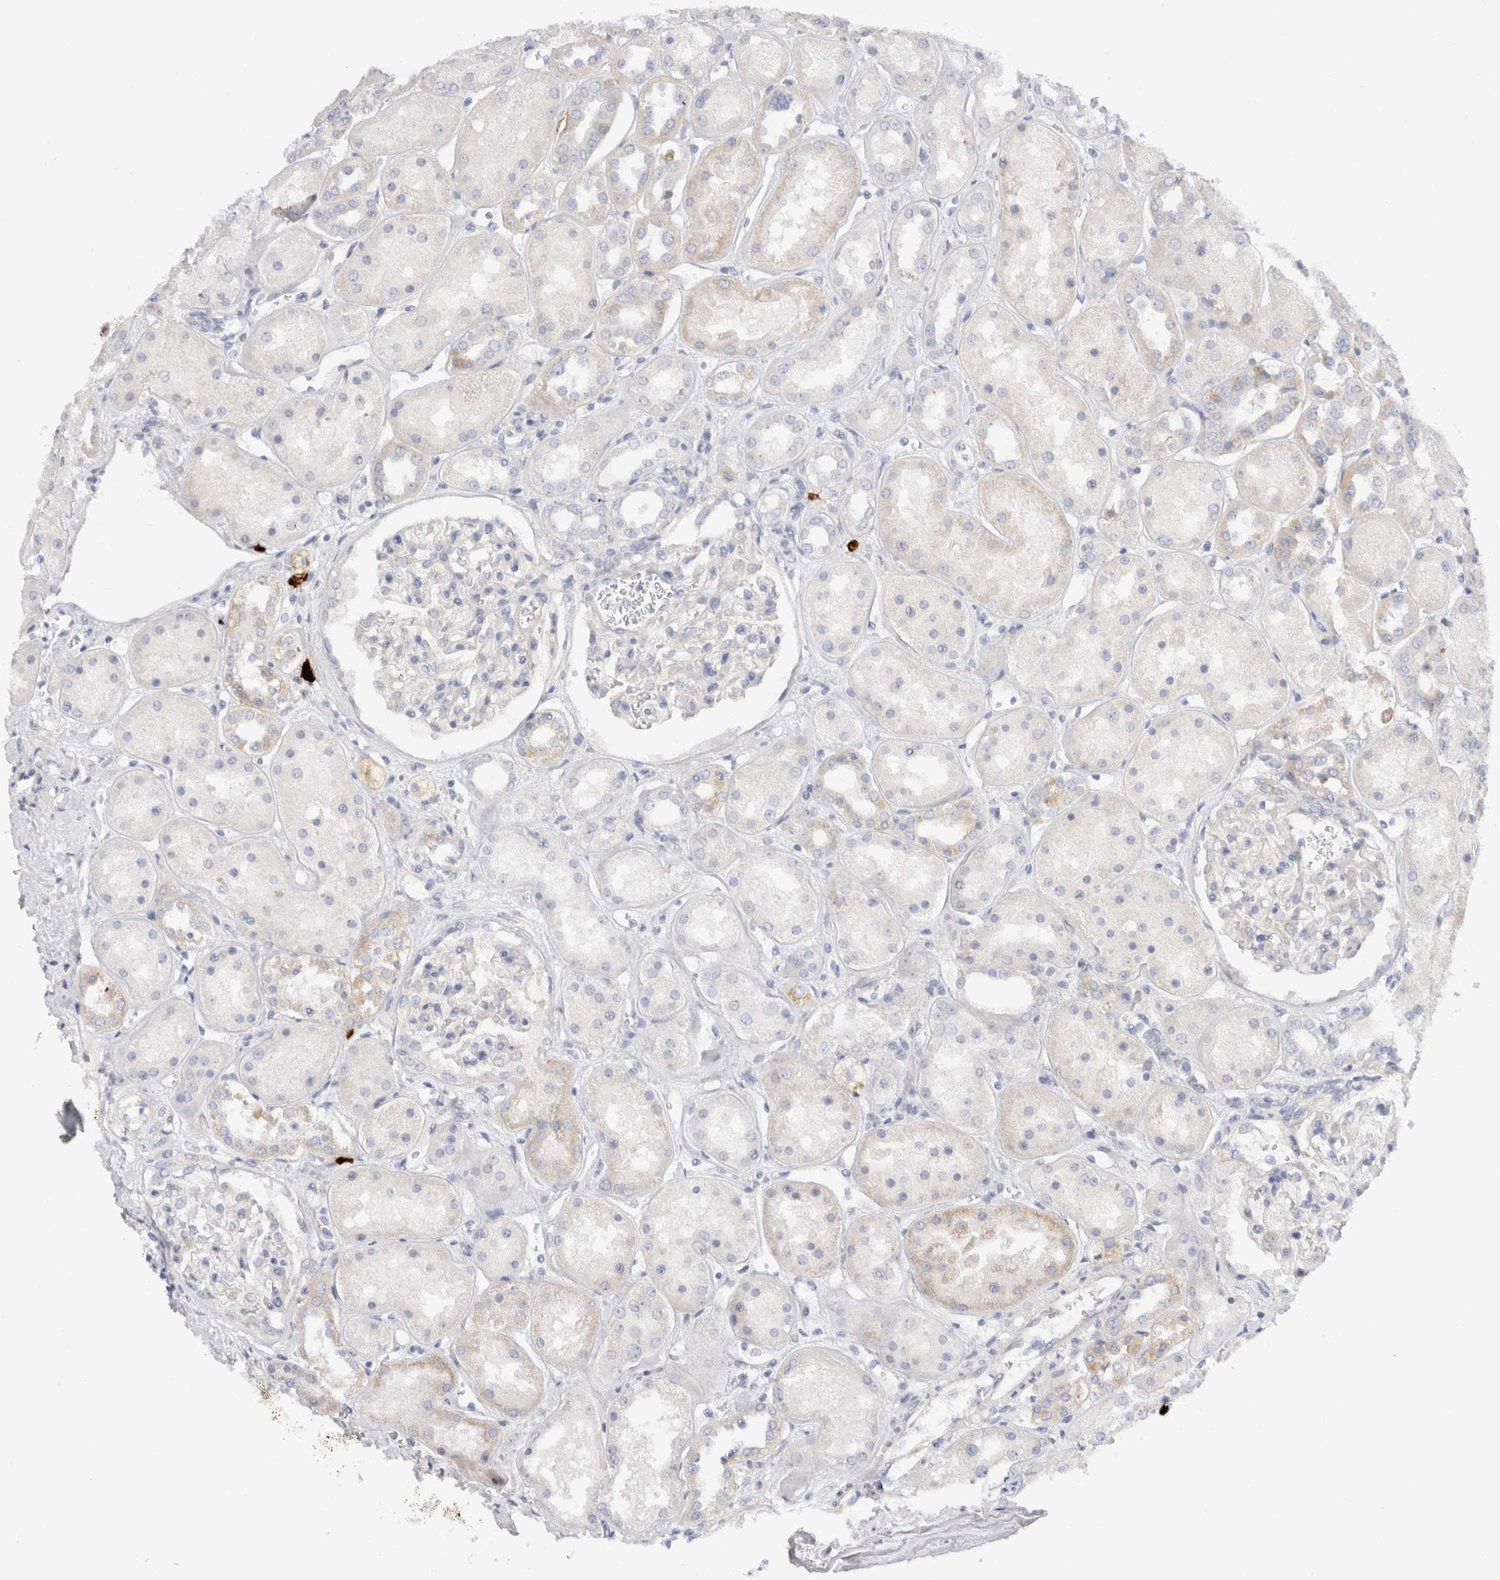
{"staining": {"intensity": "negative", "quantity": "none", "location": "none"}, "tissue": "kidney", "cell_type": "Cells in glomeruli", "image_type": "normal", "snomed": [{"axis": "morphology", "description": "Normal tissue, NOS"}, {"axis": "topography", "description": "Kidney"}], "caption": "Immunohistochemistry (IHC) of normal human kidney demonstrates no expression in cells in glomeruli. Nuclei are stained in blue.", "gene": "SPINK2", "patient": {"sex": "male", "age": 70}}